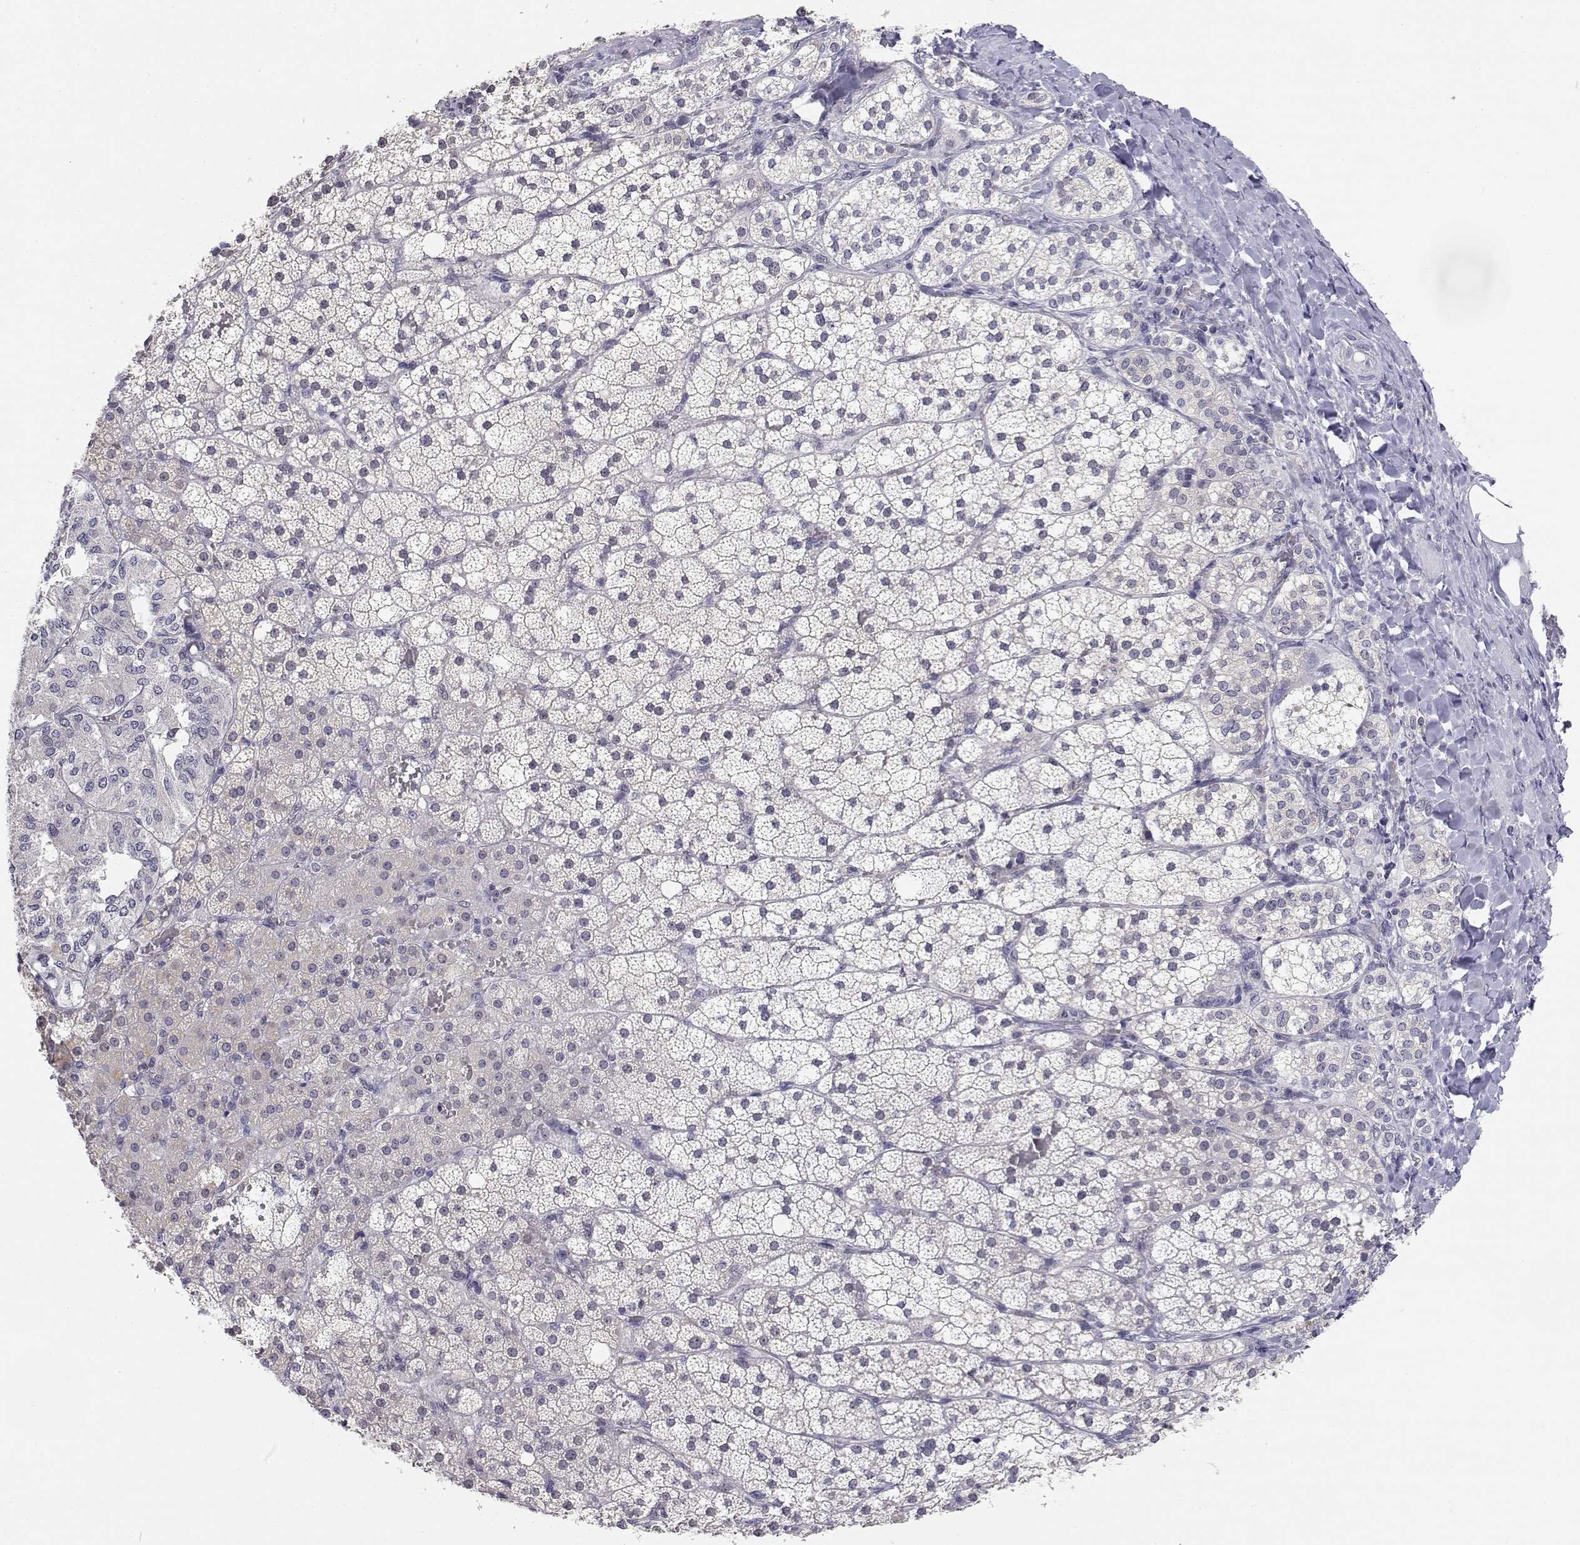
{"staining": {"intensity": "negative", "quantity": "none", "location": "none"}, "tissue": "adrenal gland", "cell_type": "Glandular cells", "image_type": "normal", "snomed": [{"axis": "morphology", "description": "Normal tissue, NOS"}, {"axis": "topography", "description": "Adrenal gland"}], "caption": "This micrograph is of benign adrenal gland stained with IHC to label a protein in brown with the nuclei are counter-stained blue. There is no staining in glandular cells.", "gene": "ADA", "patient": {"sex": "male", "age": 53}}